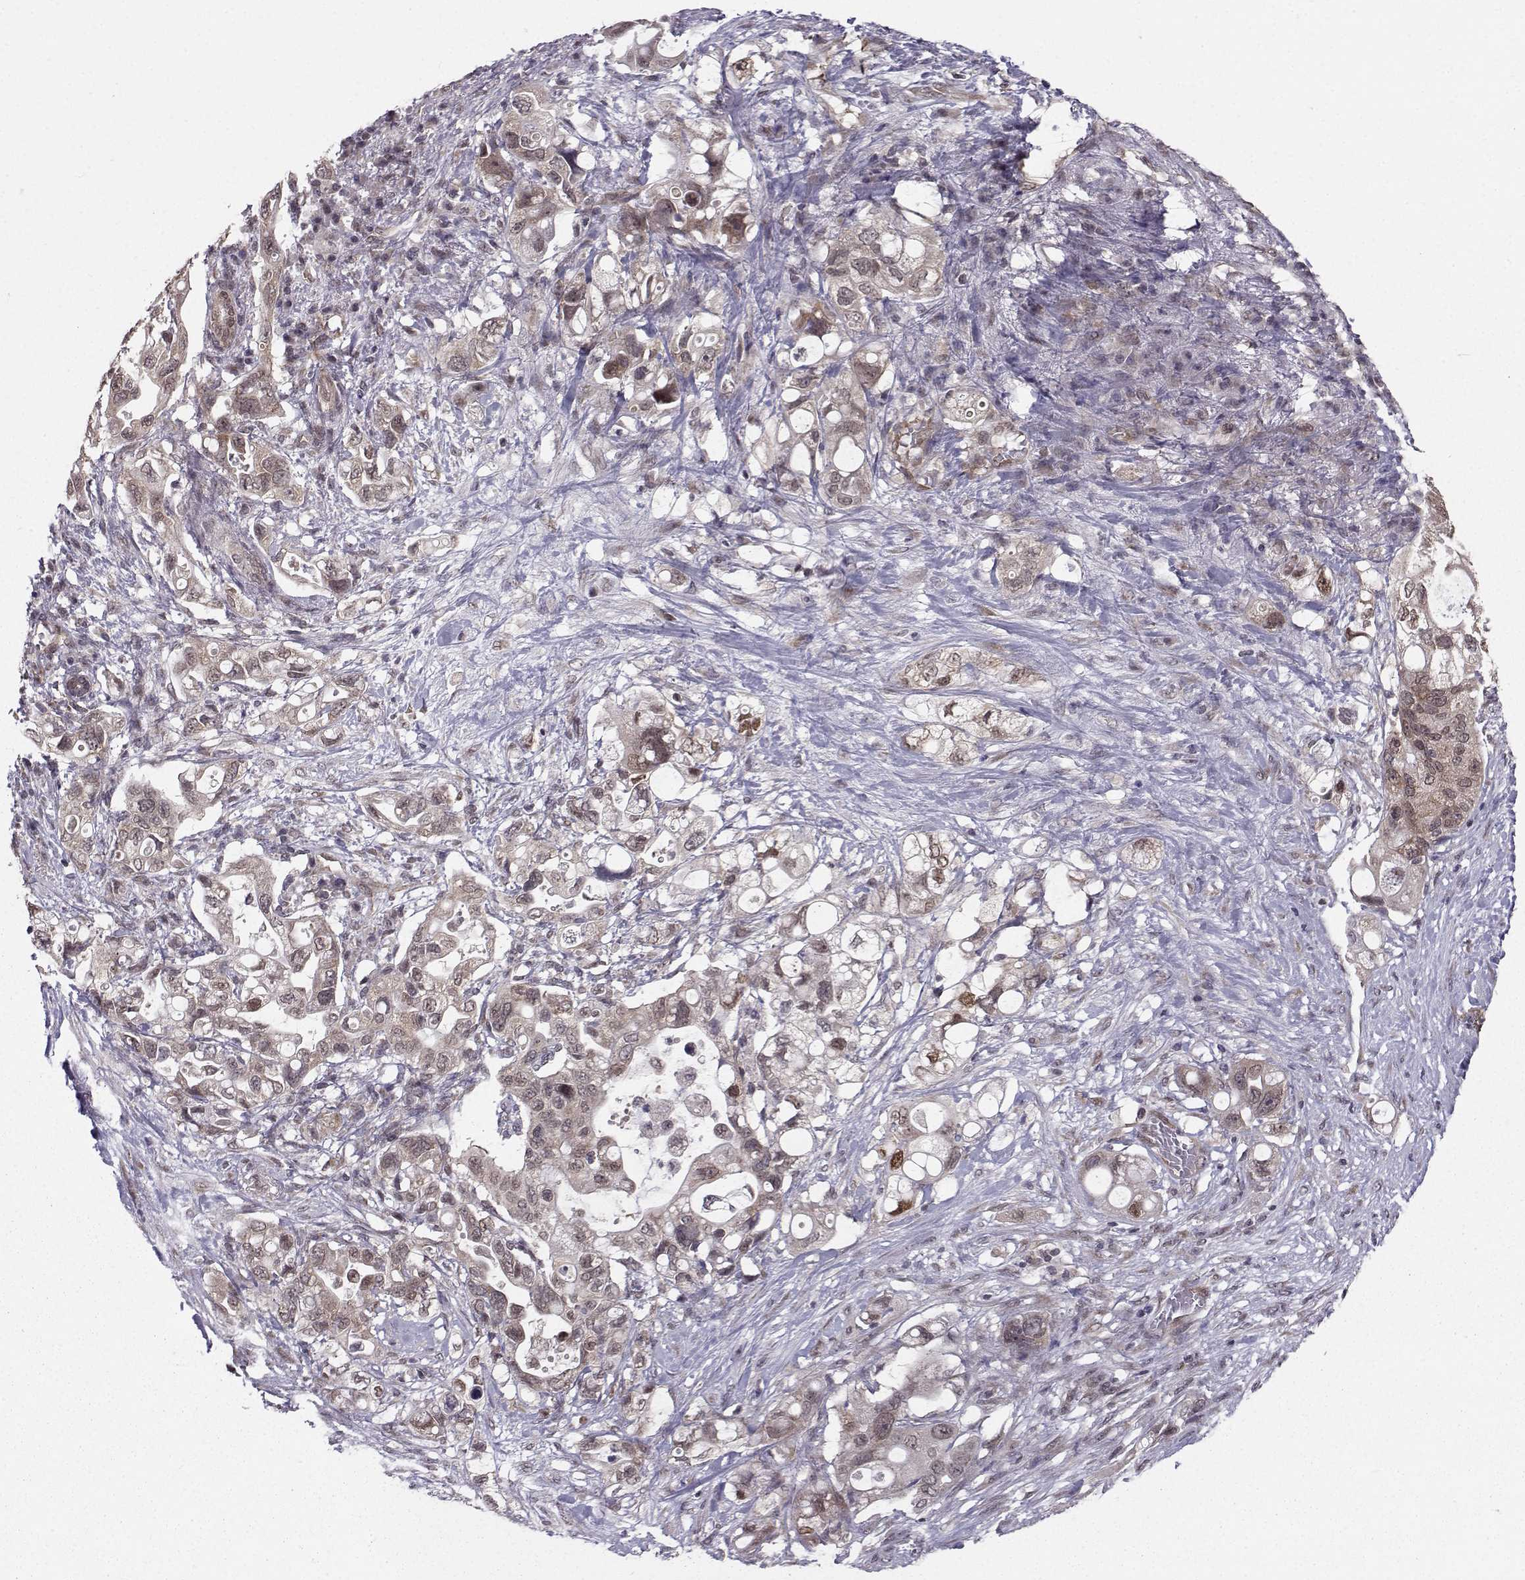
{"staining": {"intensity": "weak", "quantity": ">75%", "location": "cytoplasmic/membranous"}, "tissue": "pancreatic cancer", "cell_type": "Tumor cells", "image_type": "cancer", "snomed": [{"axis": "morphology", "description": "Adenocarcinoma, NOS"}, {"axis": "topography", "description": "Pancreas"}], "caption": "An IHC photomicrograph of neoplastic tissue is shown. Protein staining in brown highlights weak cytoplasmic/membranous positivity in pancreatic adenocarcinoma within tumor cells. (Stains: DAB in brown, nuclei in blue, Microscopy: brightfield microscopy at high magnification).", "gene": "PKN2", "patient": {"sex": "female", "age": 72}}